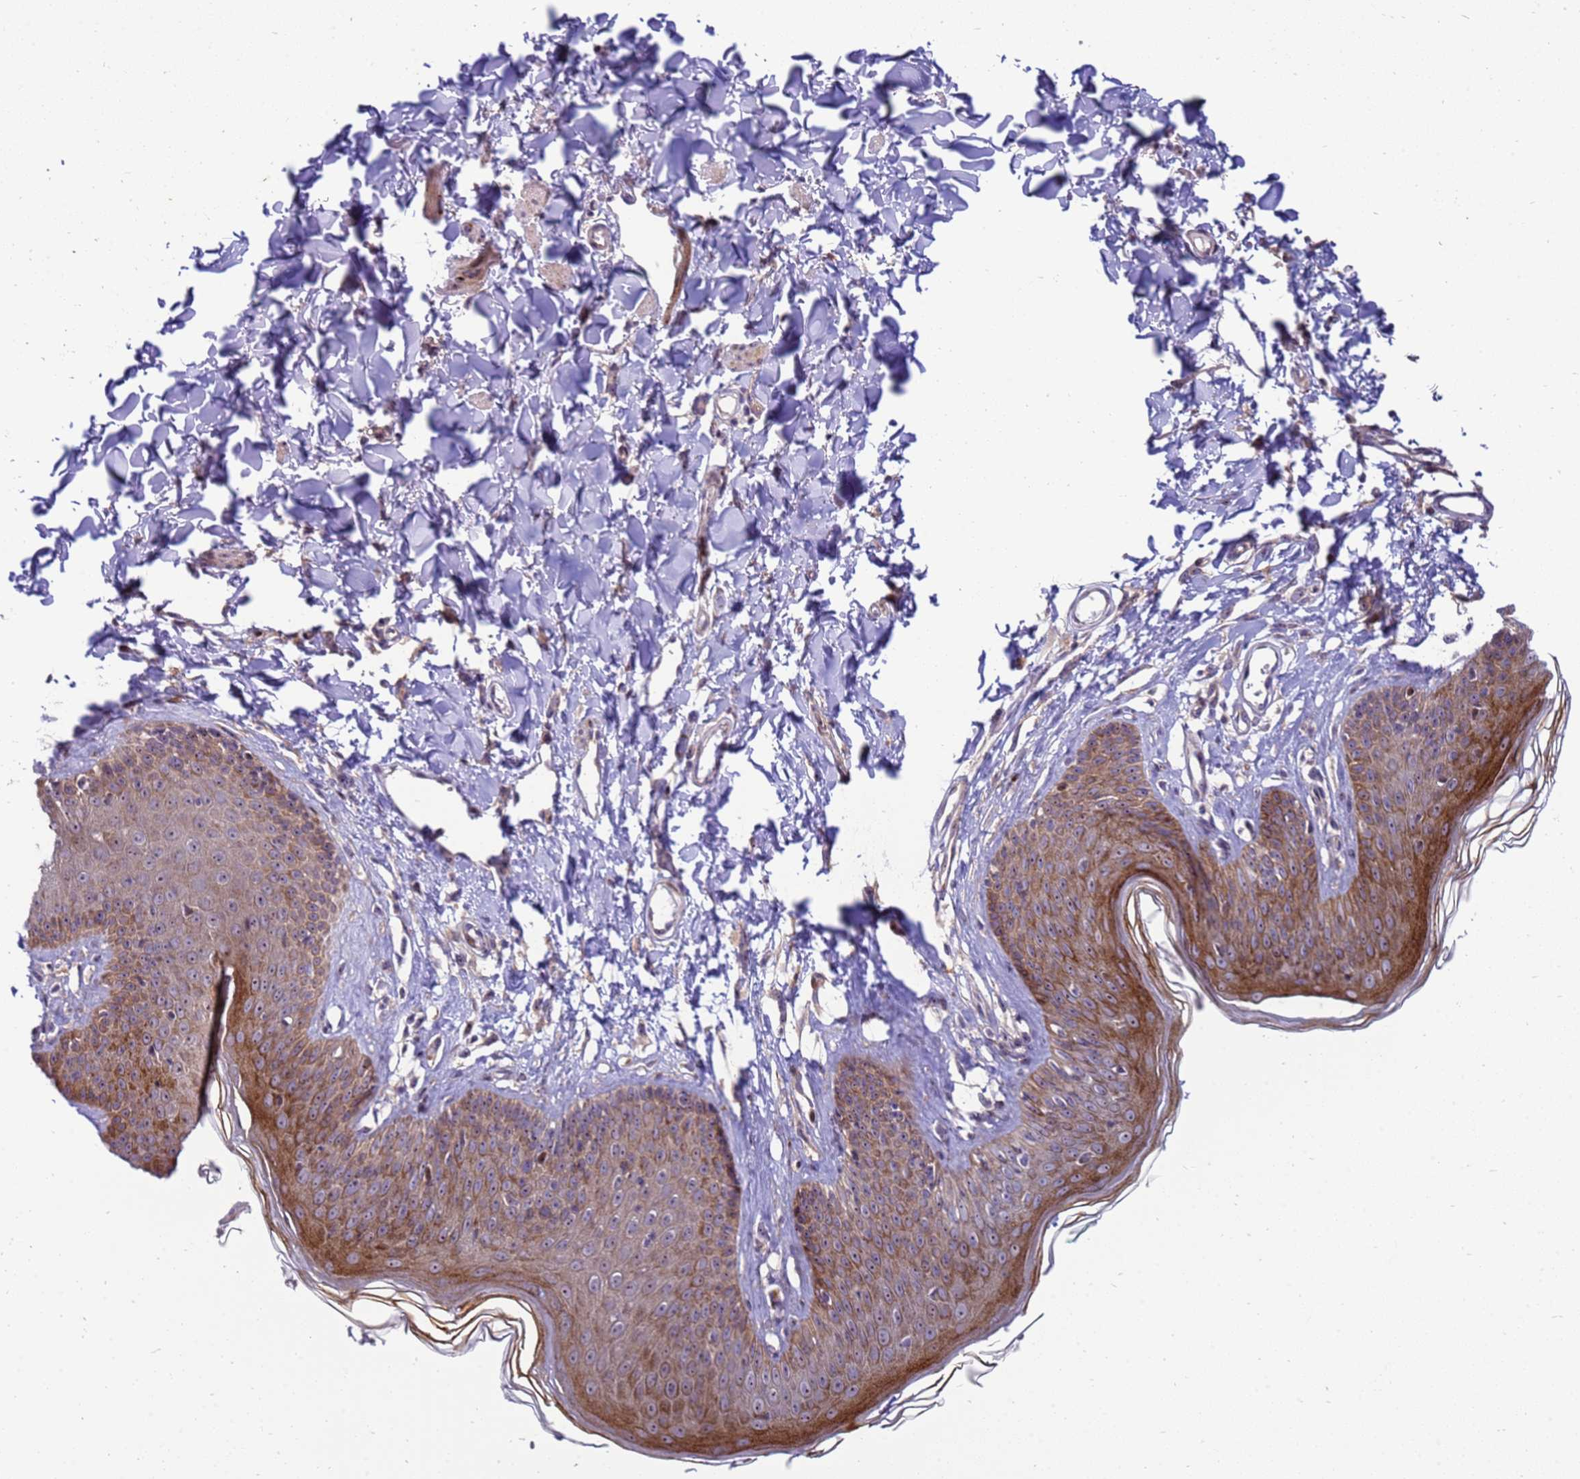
{"staining": {"intensity": "moderate", "quantity": ">75%", "location": "cytoplasmic/membranous"}, "tissue": "skin", "cell_type": "Epidermal cells", "image_type": "normal", "snomed": [{"axis": "morphology", "description": "Normal tissue, NOS"}, {"axis": "morphology", "description": "Squamous cell carcinoma, NOS"}, {"axis": "topography", "description": "Vulva"}], "caption": "Immunohistochemistry image of unremarkable skin: human skin stained using immunohistochemistry (IHC) reveals medium levels of moderate protein expression localized specifically in the cytoplasmic/membranous of epidermal cells, appearing as a cytoplasmic/membranous brown color.", "gene": "RSPO1", "patient": {"sex": "female", "age": 85}}